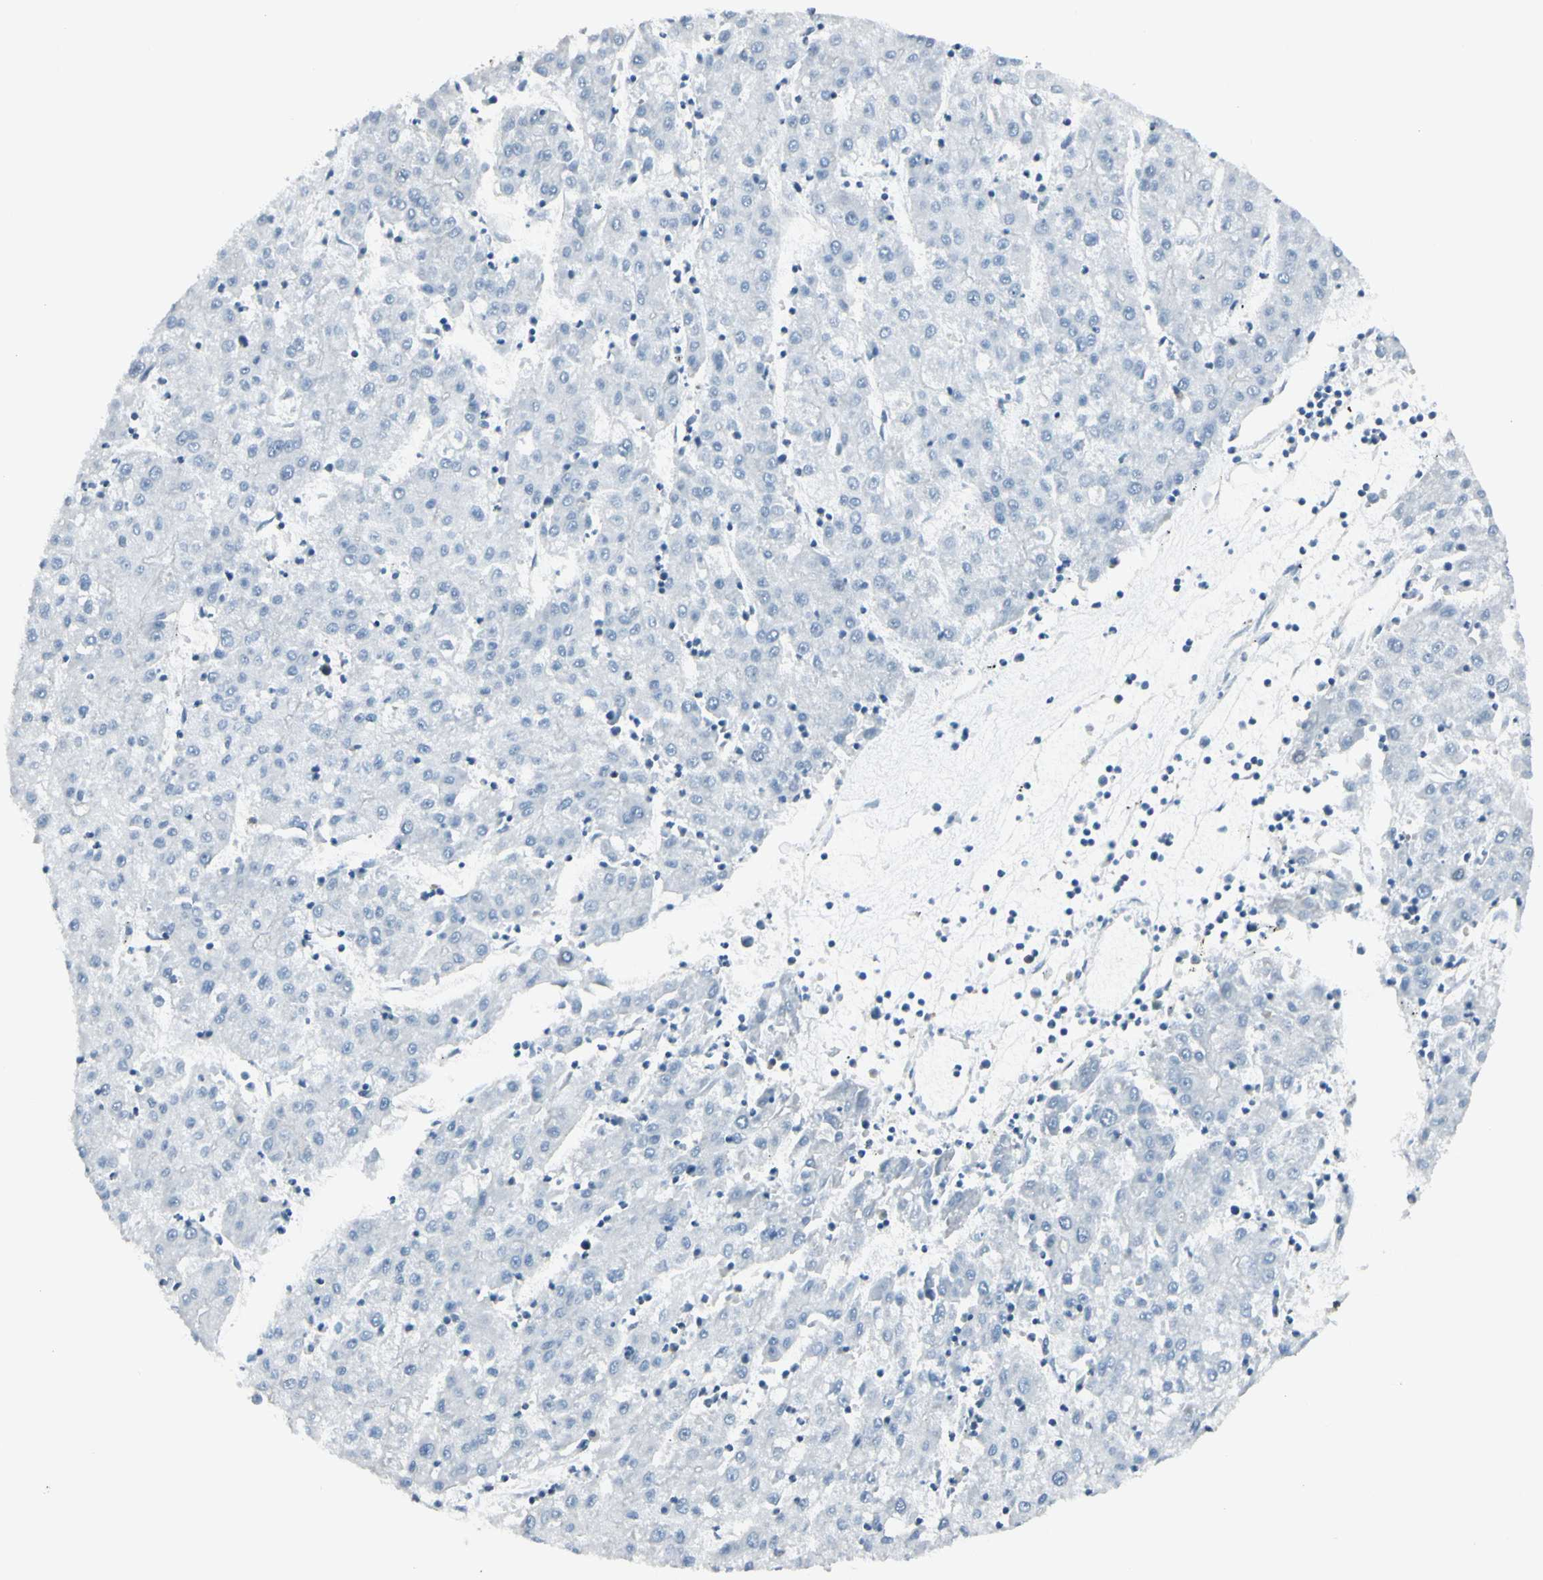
{"staining": {"intensity": "negative", "quantity": "none", "location": "none"}, "tissue": "liver cancer", "cell_type": "Tumor cells", "image_type": "cancer", "snomed": [{"axis": "morphology", "description": "Carcinoma, Hepatocellular, NOS"}, {"axis": "topography", "description": "Liver"}], "caption": "Tumor cells are negative for protein expression in human liver cancer.", "gene": "TRAF1", "patient": {"sex": "male", "age": 72}}